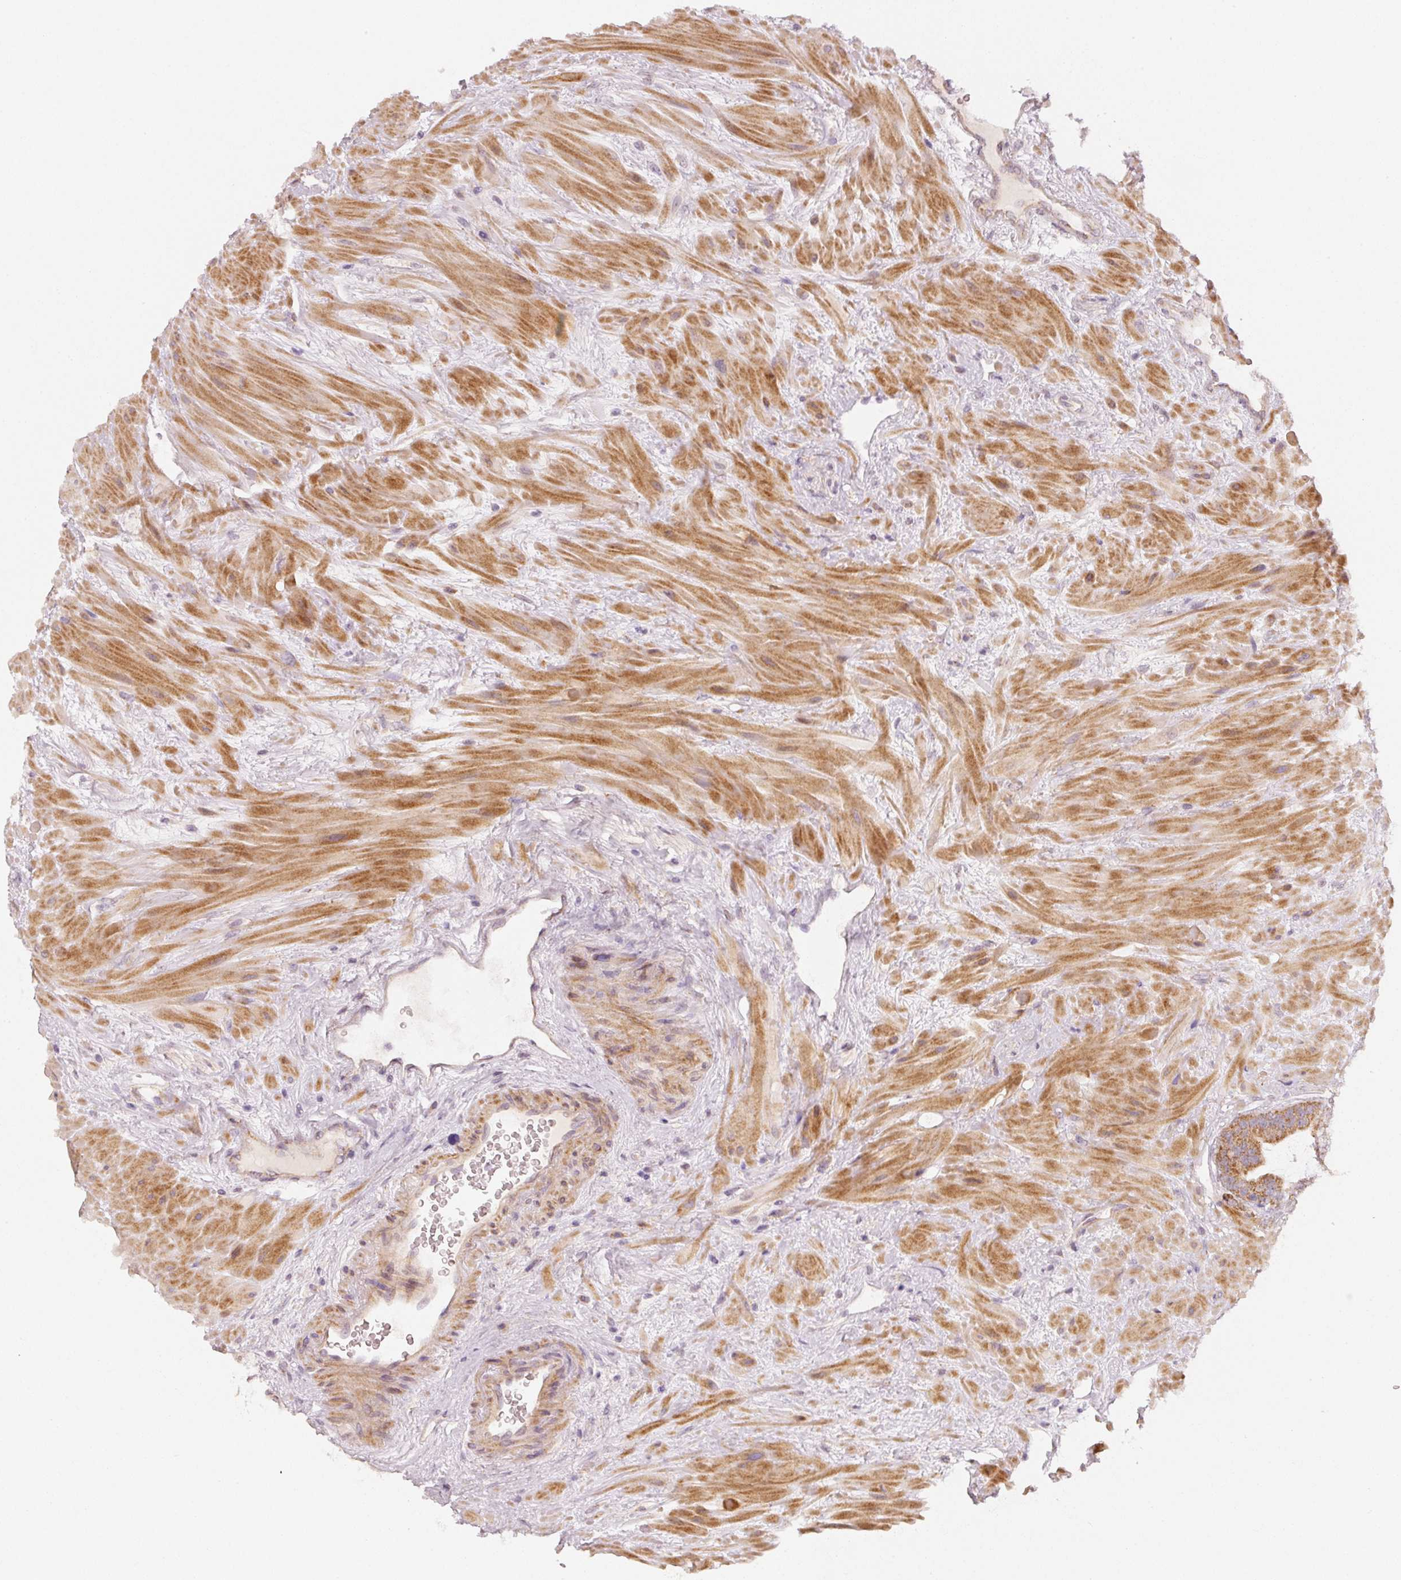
{"staining": {"intensity": "moderate", "quantity": ">75%", "location": "cytoplasmic/membranous"}, "tissue": "prostate cancer", "cell_type": "Tumor cells", "image_type": "cancer", "snomed": [{"axis": "morphology", "description": "Adenocarcinoma, Low grade"}, {"axis": "topography", "description": "Prostate"}], "caption": "Immunohistochemical staining of prostate cancer exhibits moderate cytoplasmic/membranous protein positivity in approximately >75% of tumor cells.", "gene": "ARHGAP22", "patient": {"sex": "male", "age": 61}}